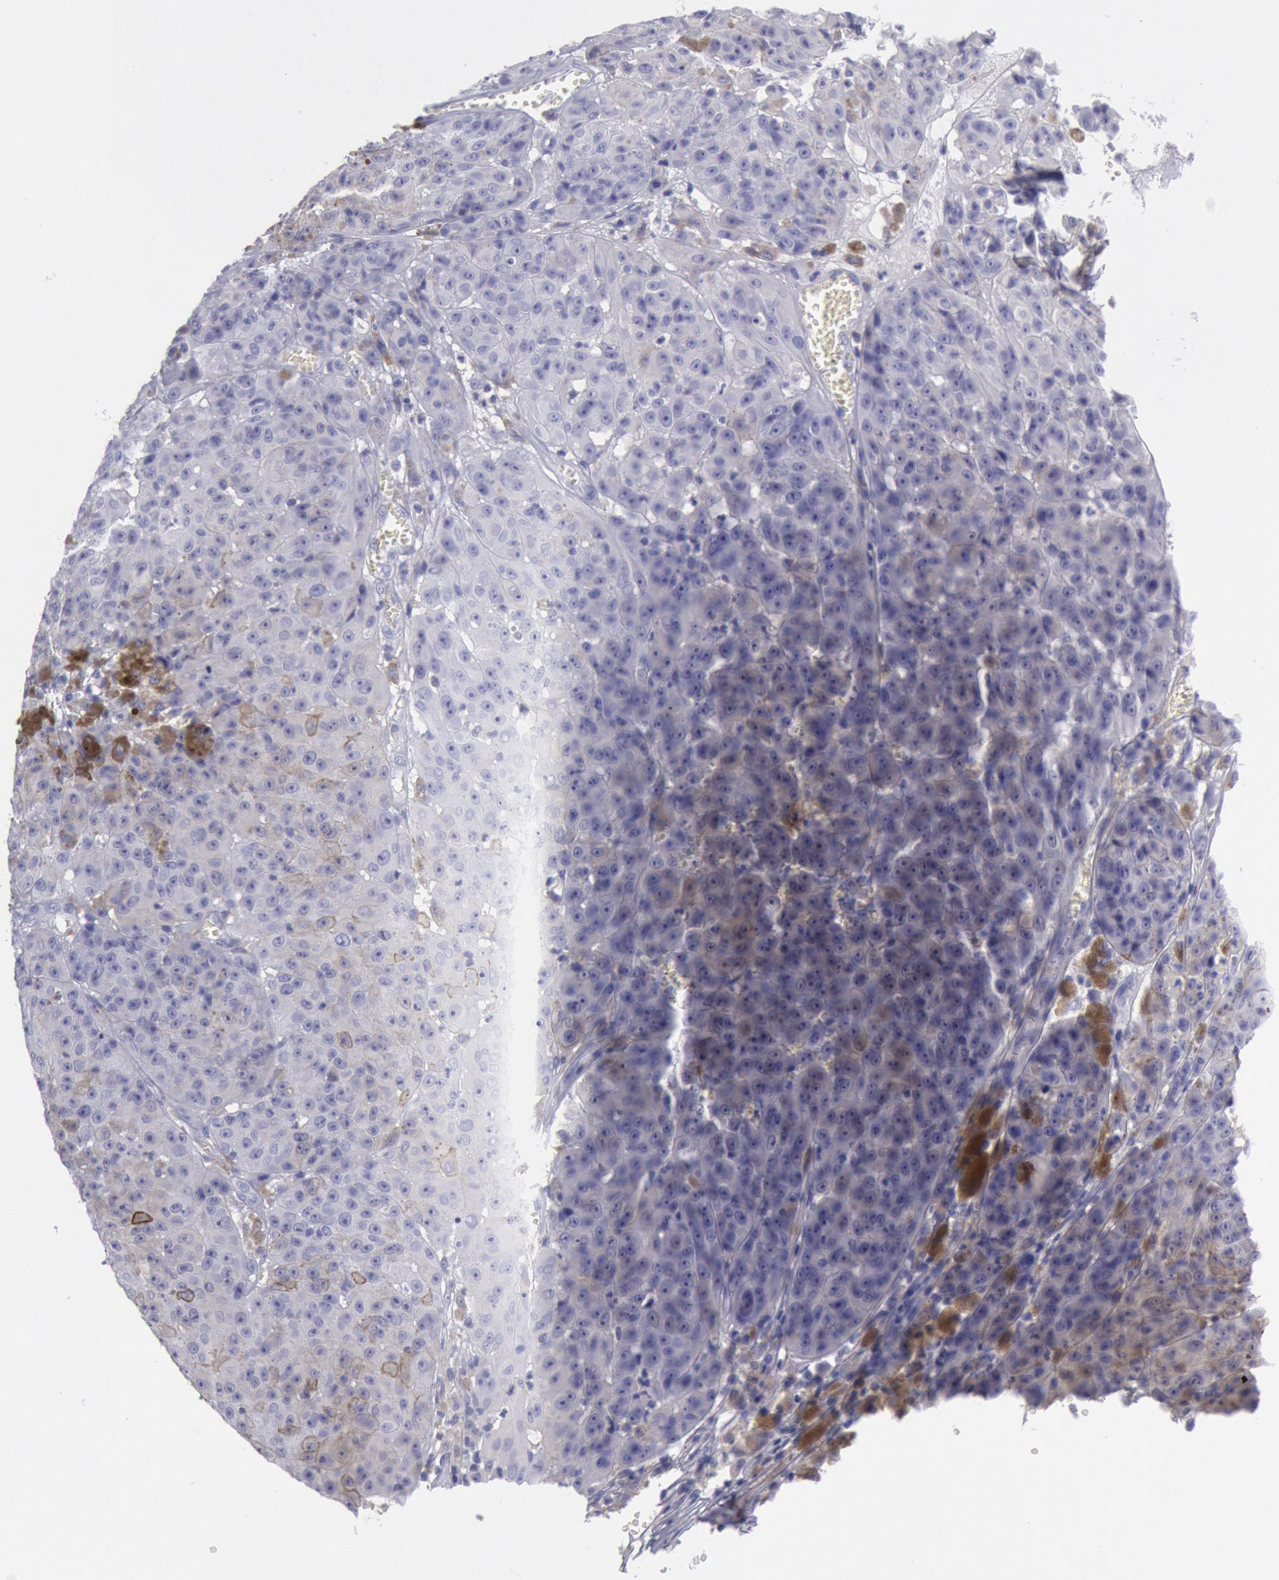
{"staining": {"intensity": "negative", "quantity": "none", "location": "none"}, "tissue": "melanoma", "cell_type": "Tumor cells", "image_type": "cancer", "snomed": [{"axis": "morphology", "description": "Malignant melanoma, NOS"}, {"axis": "topography", "description": "Skin"}], "caption": "A high-resolution micrograph shows immunohistochemistry (IHC) staining of melanoma, which demonstrates no significant positivity in tumor cells.", "gene": "MYH7", "patient": {"sex": "male", "age": 64}}